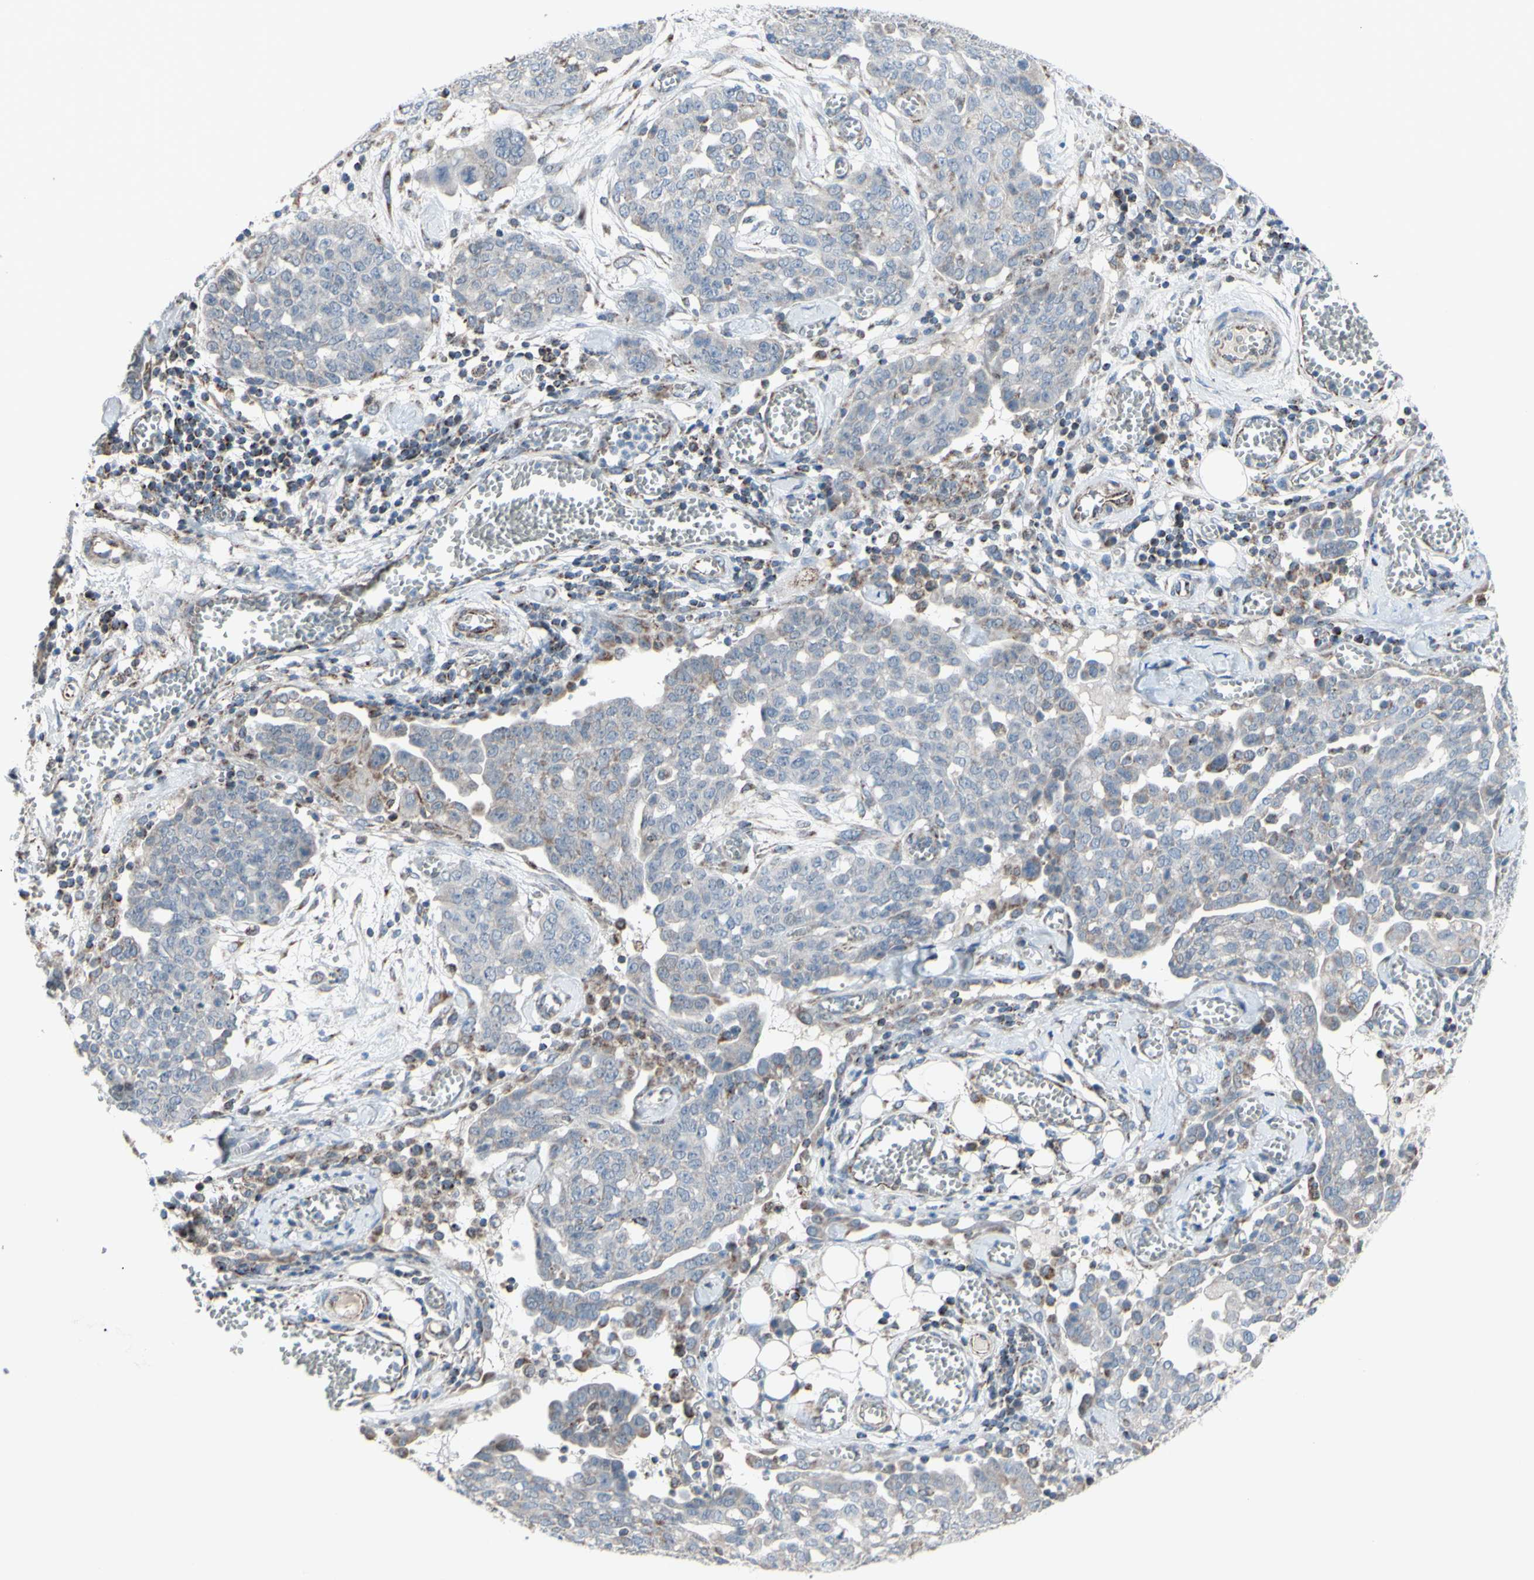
{"staining": {"intensity": "weak", "quantity": "<25%", "location": "cytoplasmic/membranous"}, "tissue": "ovarian cancer", "cell_type": "Tumor cells", "image_type": "cancer", "snomed": [{"axis": "morphology", "description": "Cystadenocarcinoma, serous, NOS"}, {"axis": "topography", "description": "Soft tissue"}, {"axis": "topography", "description": "Ovary"}], "caption": "A photomicrograph of human ovarian cancer (serous cystadenocarcinoma) is negative for staining in tumor cells.", "gene": "GLT8D1", "patient": {"sex": "female", "age": 57}}